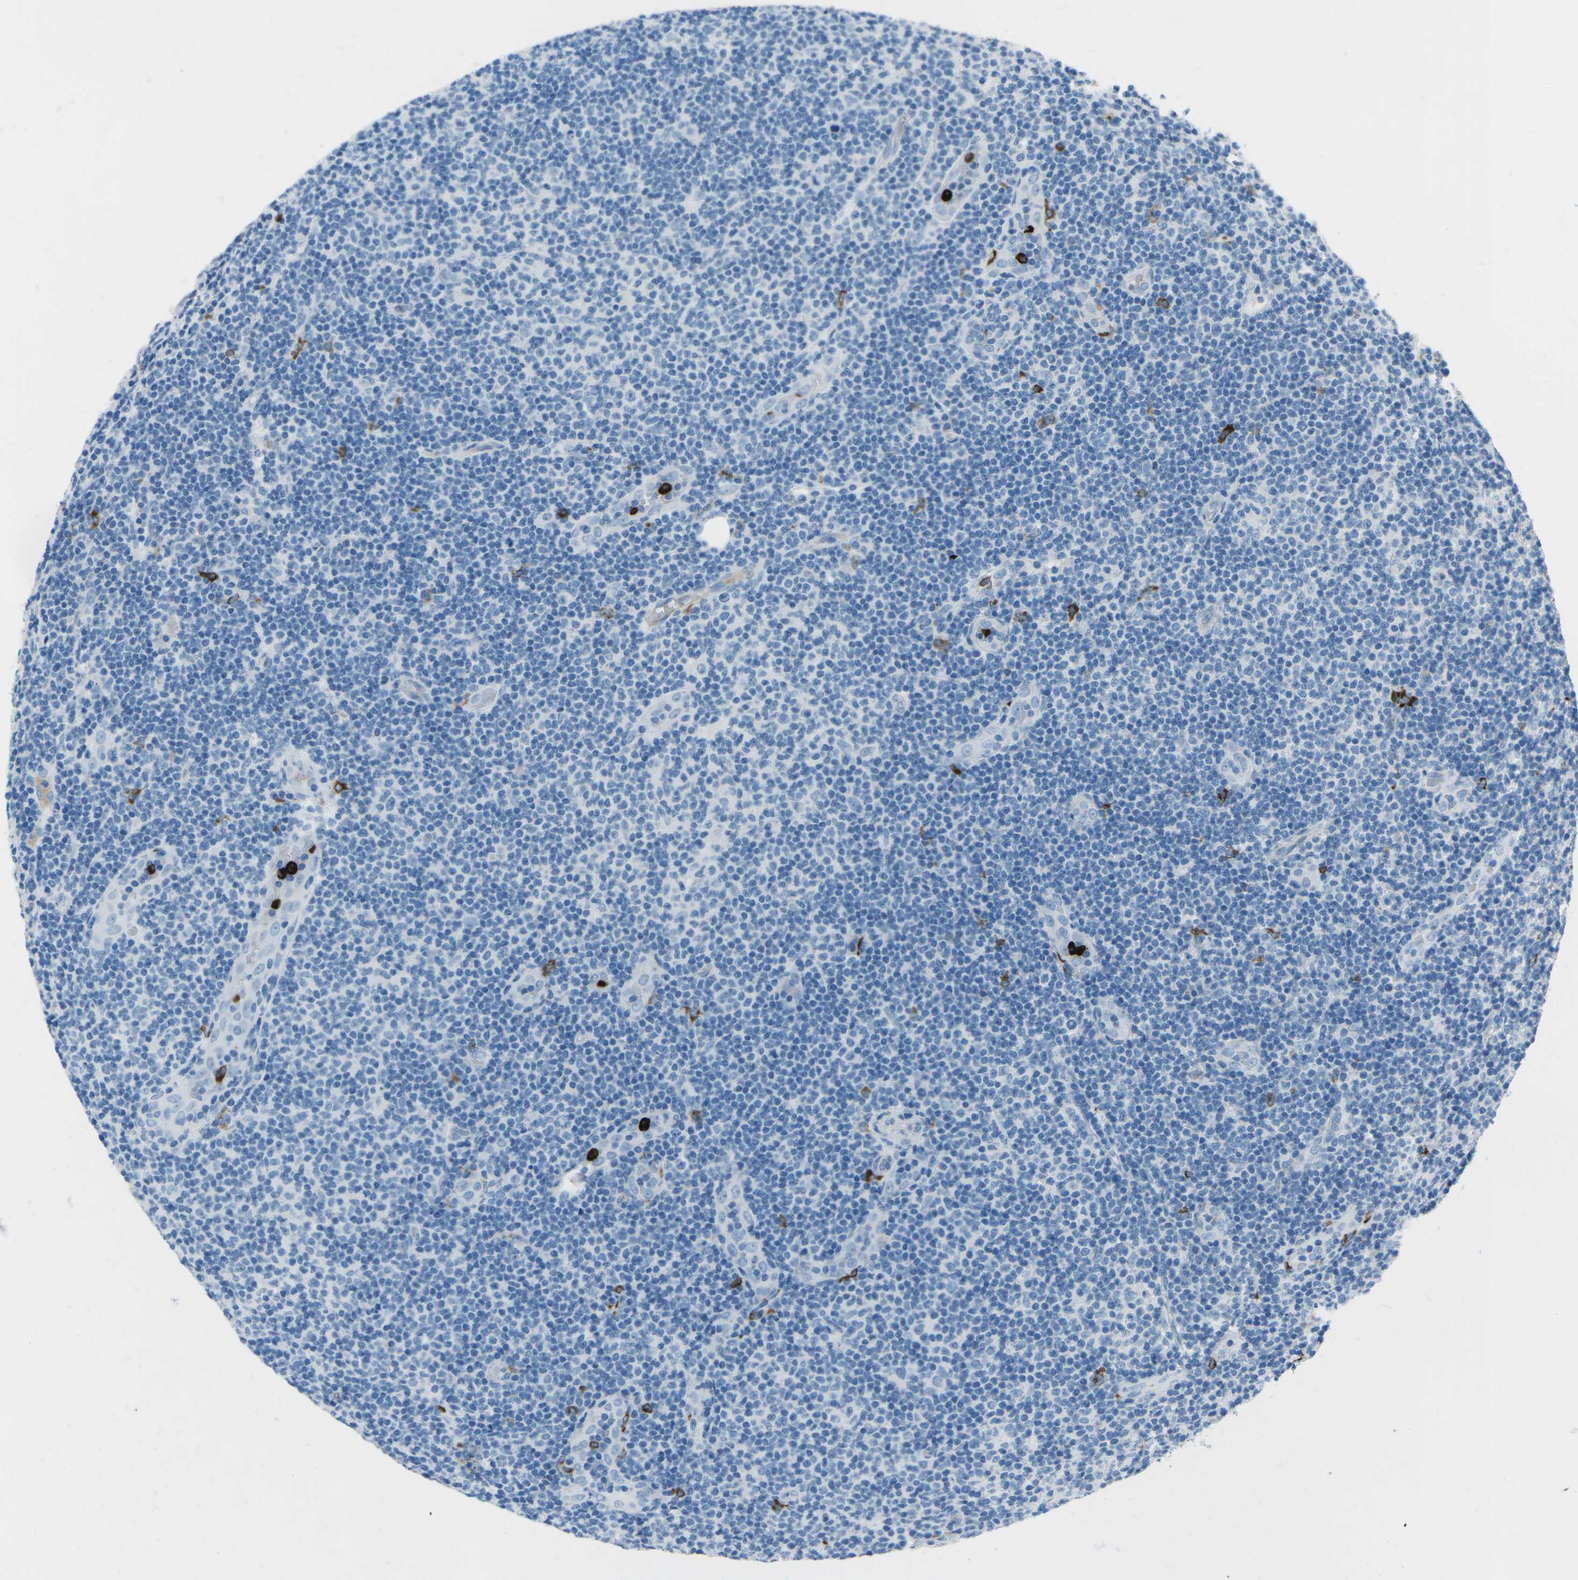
{"staining": {"intensity": "negative", "quantity": "none", "location": "none"}, "tissue": "lymphoma", "cell_type": "Tumor cells", "image_type": "cancer", "snomed": [{"axis": "morphology", "description": "Malignant lymphoma, non-Hodgkin's type, Low grade"}, {"axis": "topography", "description": "Lymph node"}], "caption": "DAB (3,3'-diaminobenzidine) immunohistochemical staining of lymphoma exhibits no significant staining in tumor cells. (DAB immunohistochemistry (IHC) visualized using brightfield microscopy, high magnification).", "gene": "FCN1", "patient": {"sex": "male", "age": 83}}